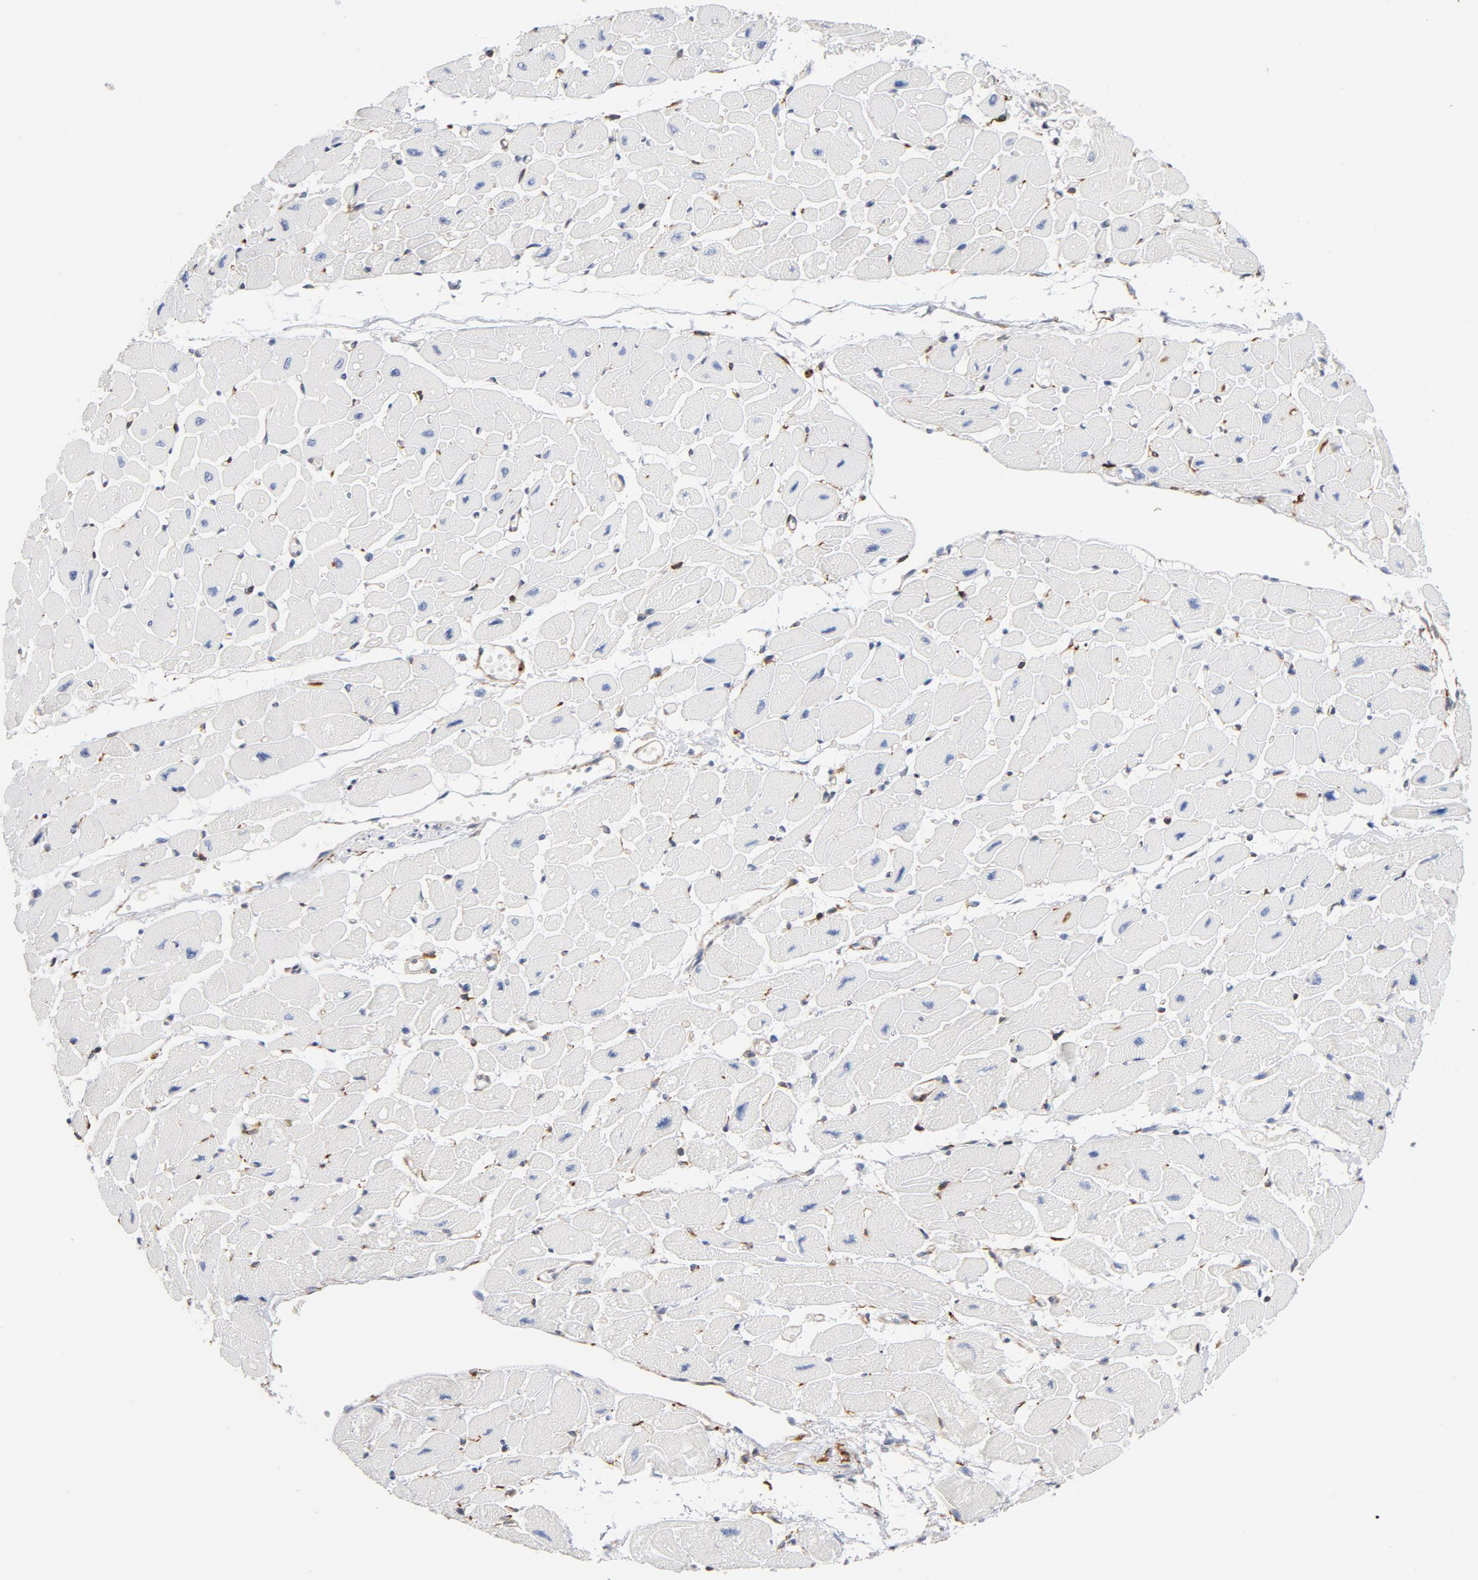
{"staining": {"intensity": "negative", "quantity": "none", "location": "none"}, "tissue": "heart muscle", "cell_type": "Cardiomyocytes", "image_type": "normal", "snomed": [{"axis": "morphology", "description": "Normal tissue, NOS"}, {"axis": "topography", "description": "Heart"}], "caption": "Cardiomyocytes show no significant protein expression in benign heart muscle. (Stains: DAB immunohistochemistry with hematoxylin counter stain, Microscopy: brightfield microscopy at high magnification).", "gene": "SERPINH1", "patient": {"sex": "female", "age": 54}}